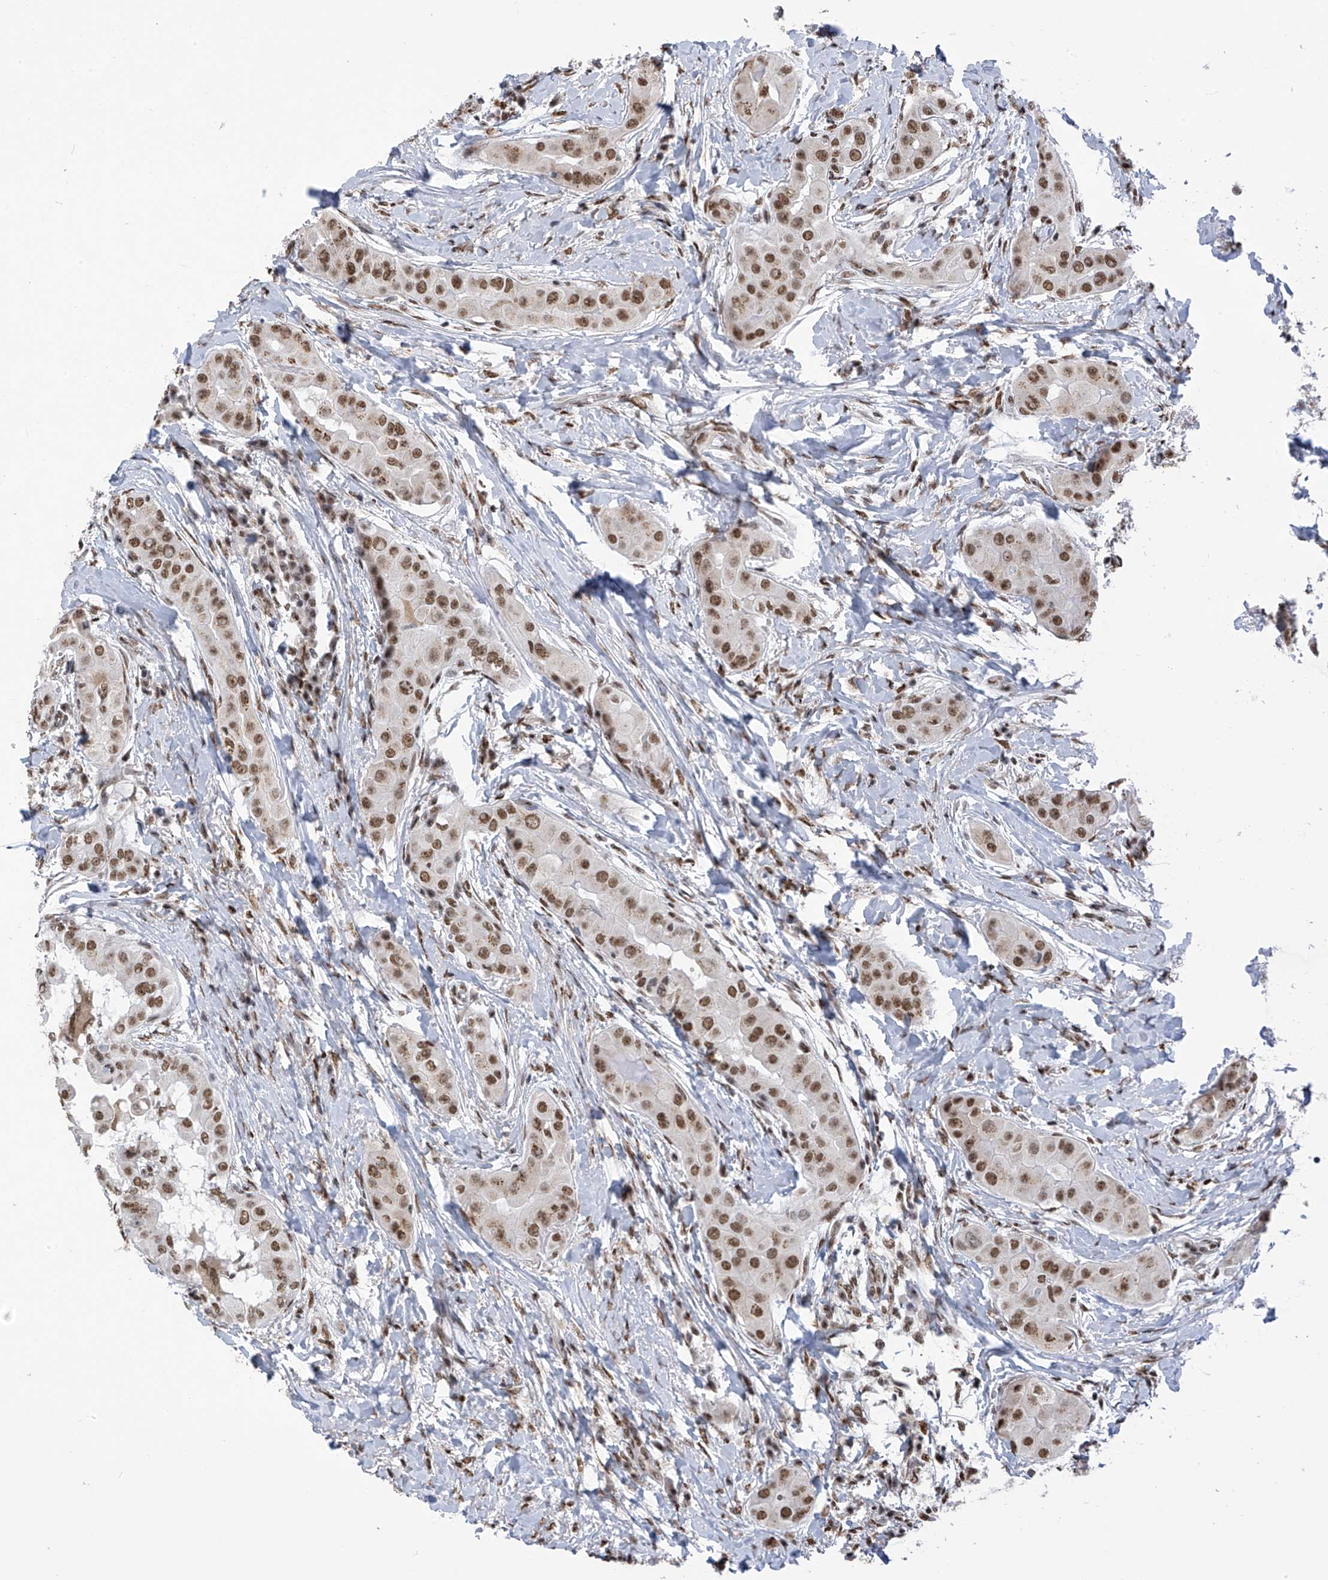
{"staining": {"intensity": "moderate", "quantity": ">75%", "location": "nuclear"}, "tissue": "thyroid cancer", "cell_type": "Tumor cells", "image_type": "cancer", "snomed": [{"axis": "morphology", "description": "Papillary adenocarcinoma, NOS"}, {"axis": "topography", "description": "Thyroid gland"}], "caption": "IHC (DAB (3,3'-diaminobenzidine)) staining of papillary adenocarcinoma (thyroid) shows moderate nuclear protein positivity in approximately >75% of tumor cells. (Stains: DAB (3,3'-diaminobenzidine) in brown, nuclei in blue, Microscopy: brightfield microscopy at high magnification).", "gene": "APLF", "patient": {"sex": "male", "age": 33}}